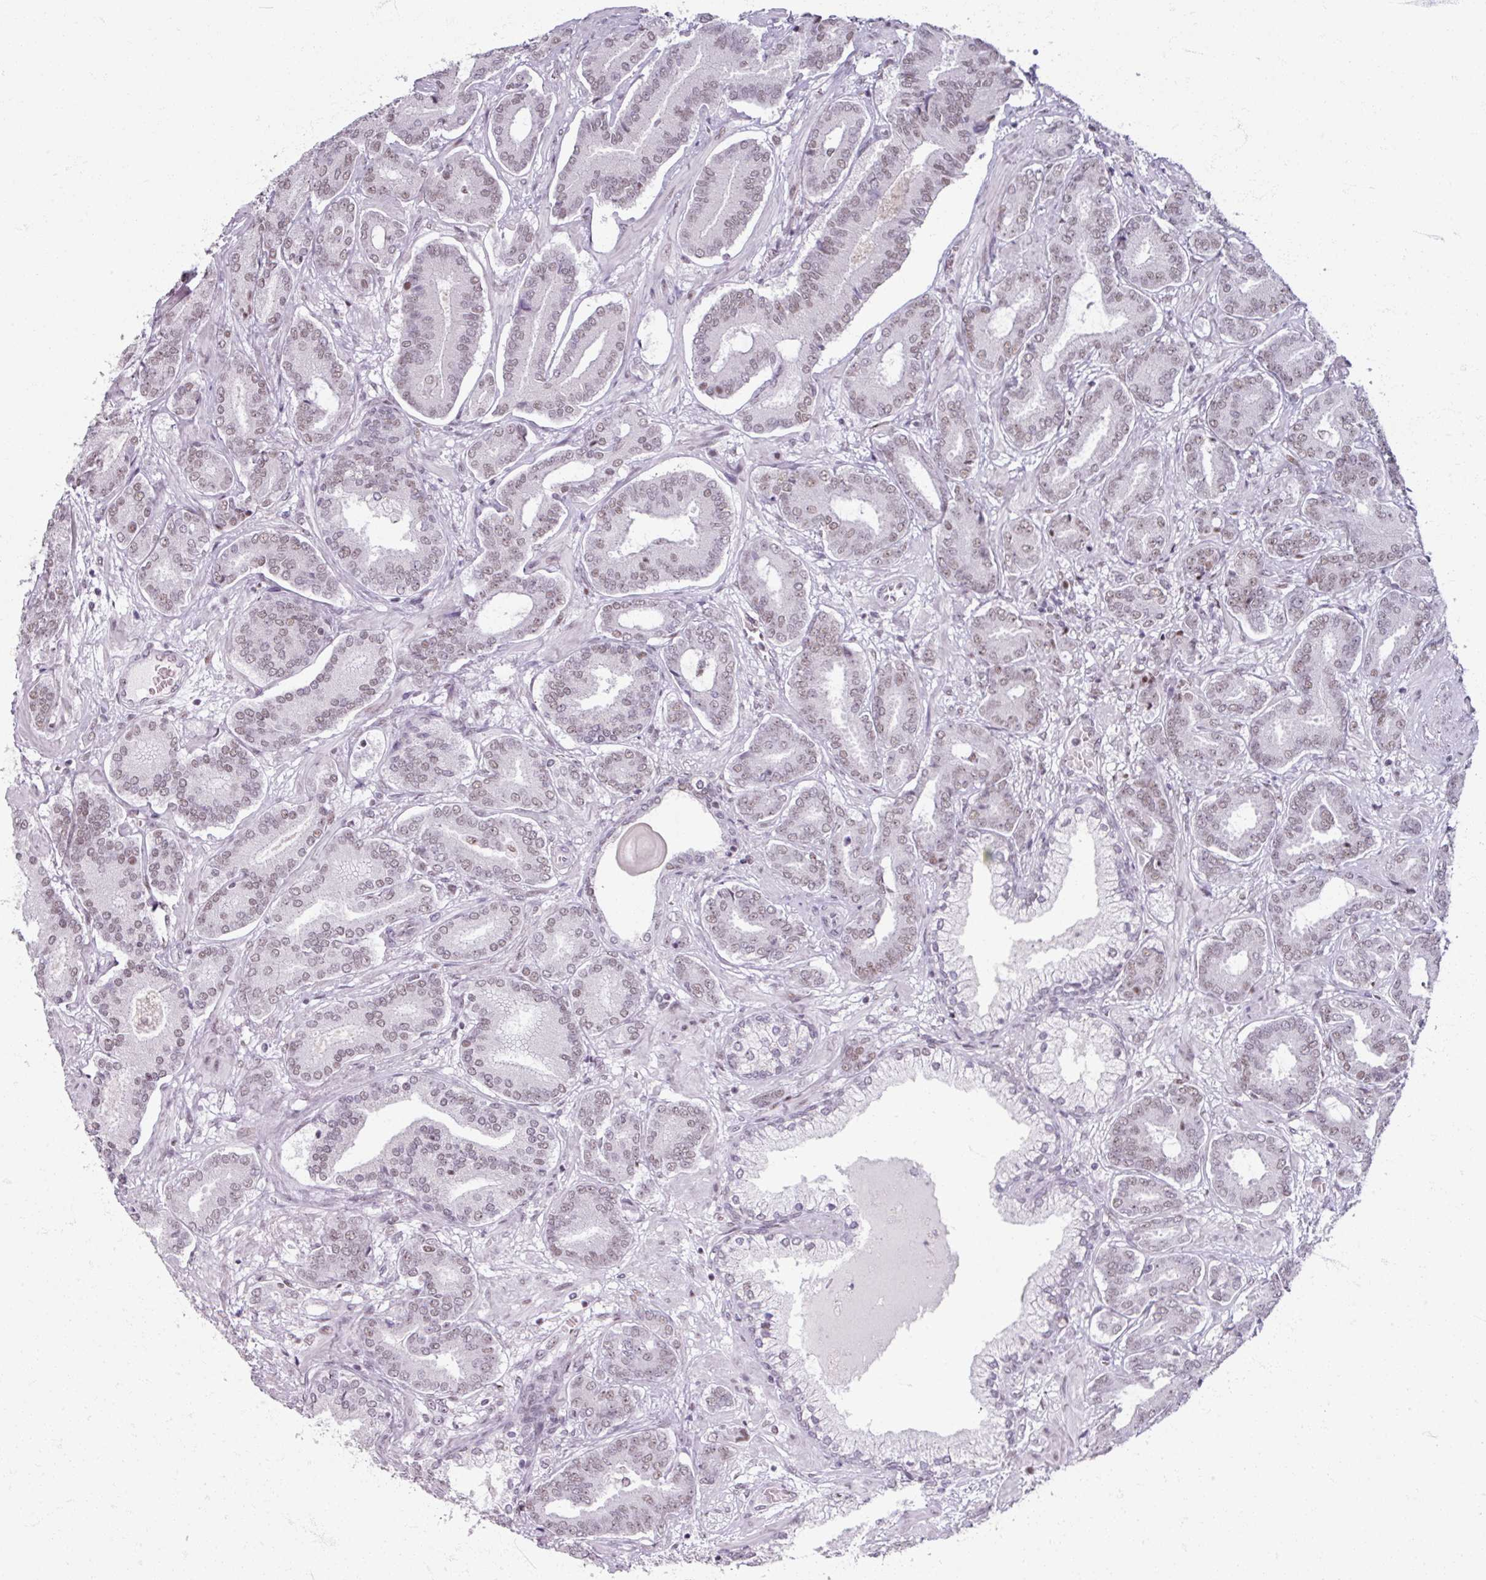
{"staining": {"intensity": "weak", "quantity": ">75%", "location": "nuclear"}, "tissue": "prostate cancer", "cell_type": "Tumor cells", "image_type": "cancer", "snomed": [{"axis": "morphology", "description": "Adenocarcinoma, Low grade"}, {"axis": "topography", "description": "Prostate and seminal vesicle, NOS"}], "caption": "Immunohistochemical staining of human prostate adenocarcinoma (low-grade) demonstrates low levels of weak nuclear positivity in approximately >75% of tumor cells. (IHC, brightfield microscopy, high magnification).", "gene": "ADAR", "patient": {"sex": "male", "age": 61}}